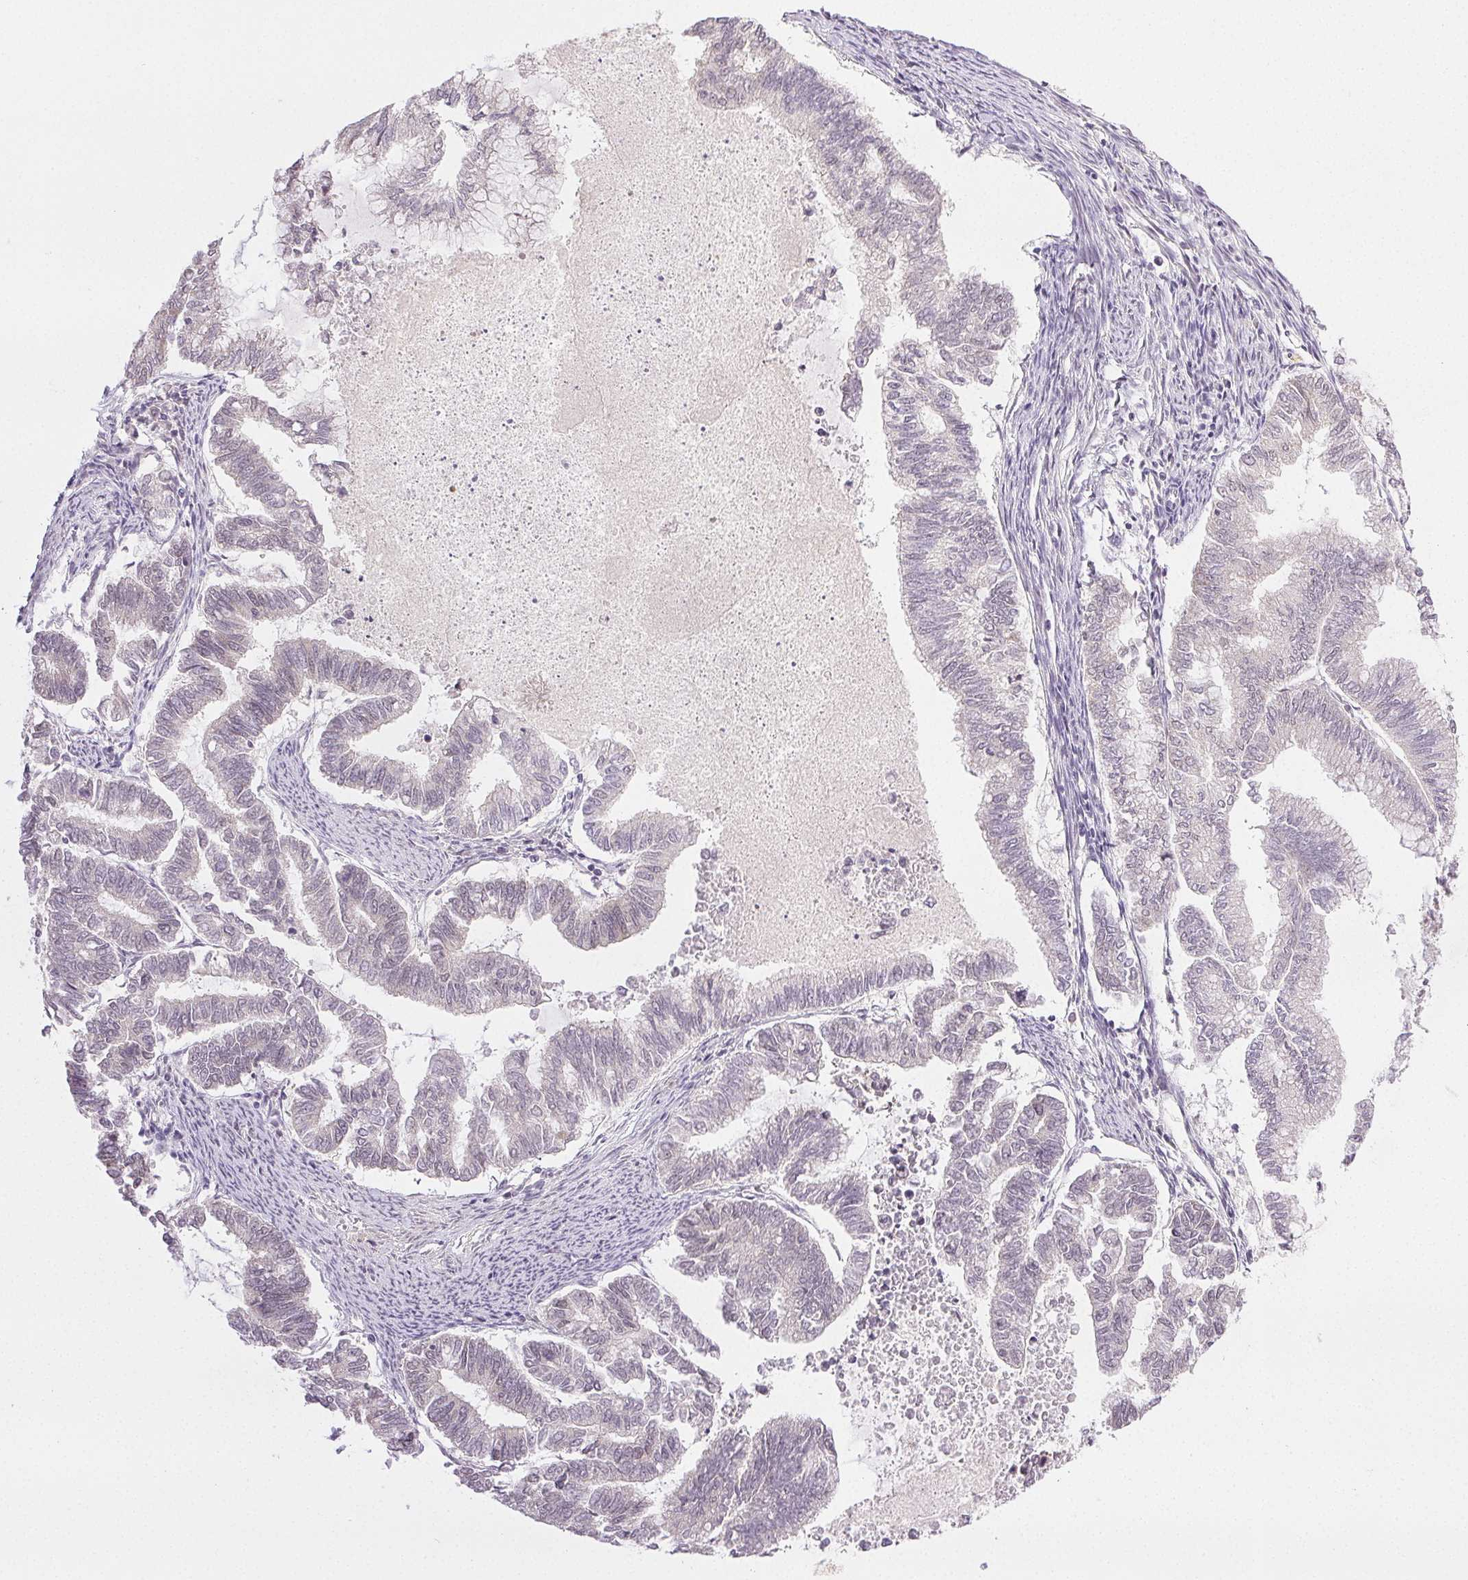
{"staining": {"intensity": "negative", "quantity": "none", "location": "none"}, "tissue": "endometrial cancer", "cell_type": "Tumor cells", "image_type": "cancer", "snomed": [{"axis": "morphology", "description": "Adenocarcinoma, NOS"}, {"axis": "topography", "description": "Endometrium"}], "caption": "This is an immunohistochemistry histopathology image of endometrial cancer (adenocarcinoma). There is no expression in tumor cells.", "gene": "PRPF18", "patient": {"sex": "female", "age": 79}}